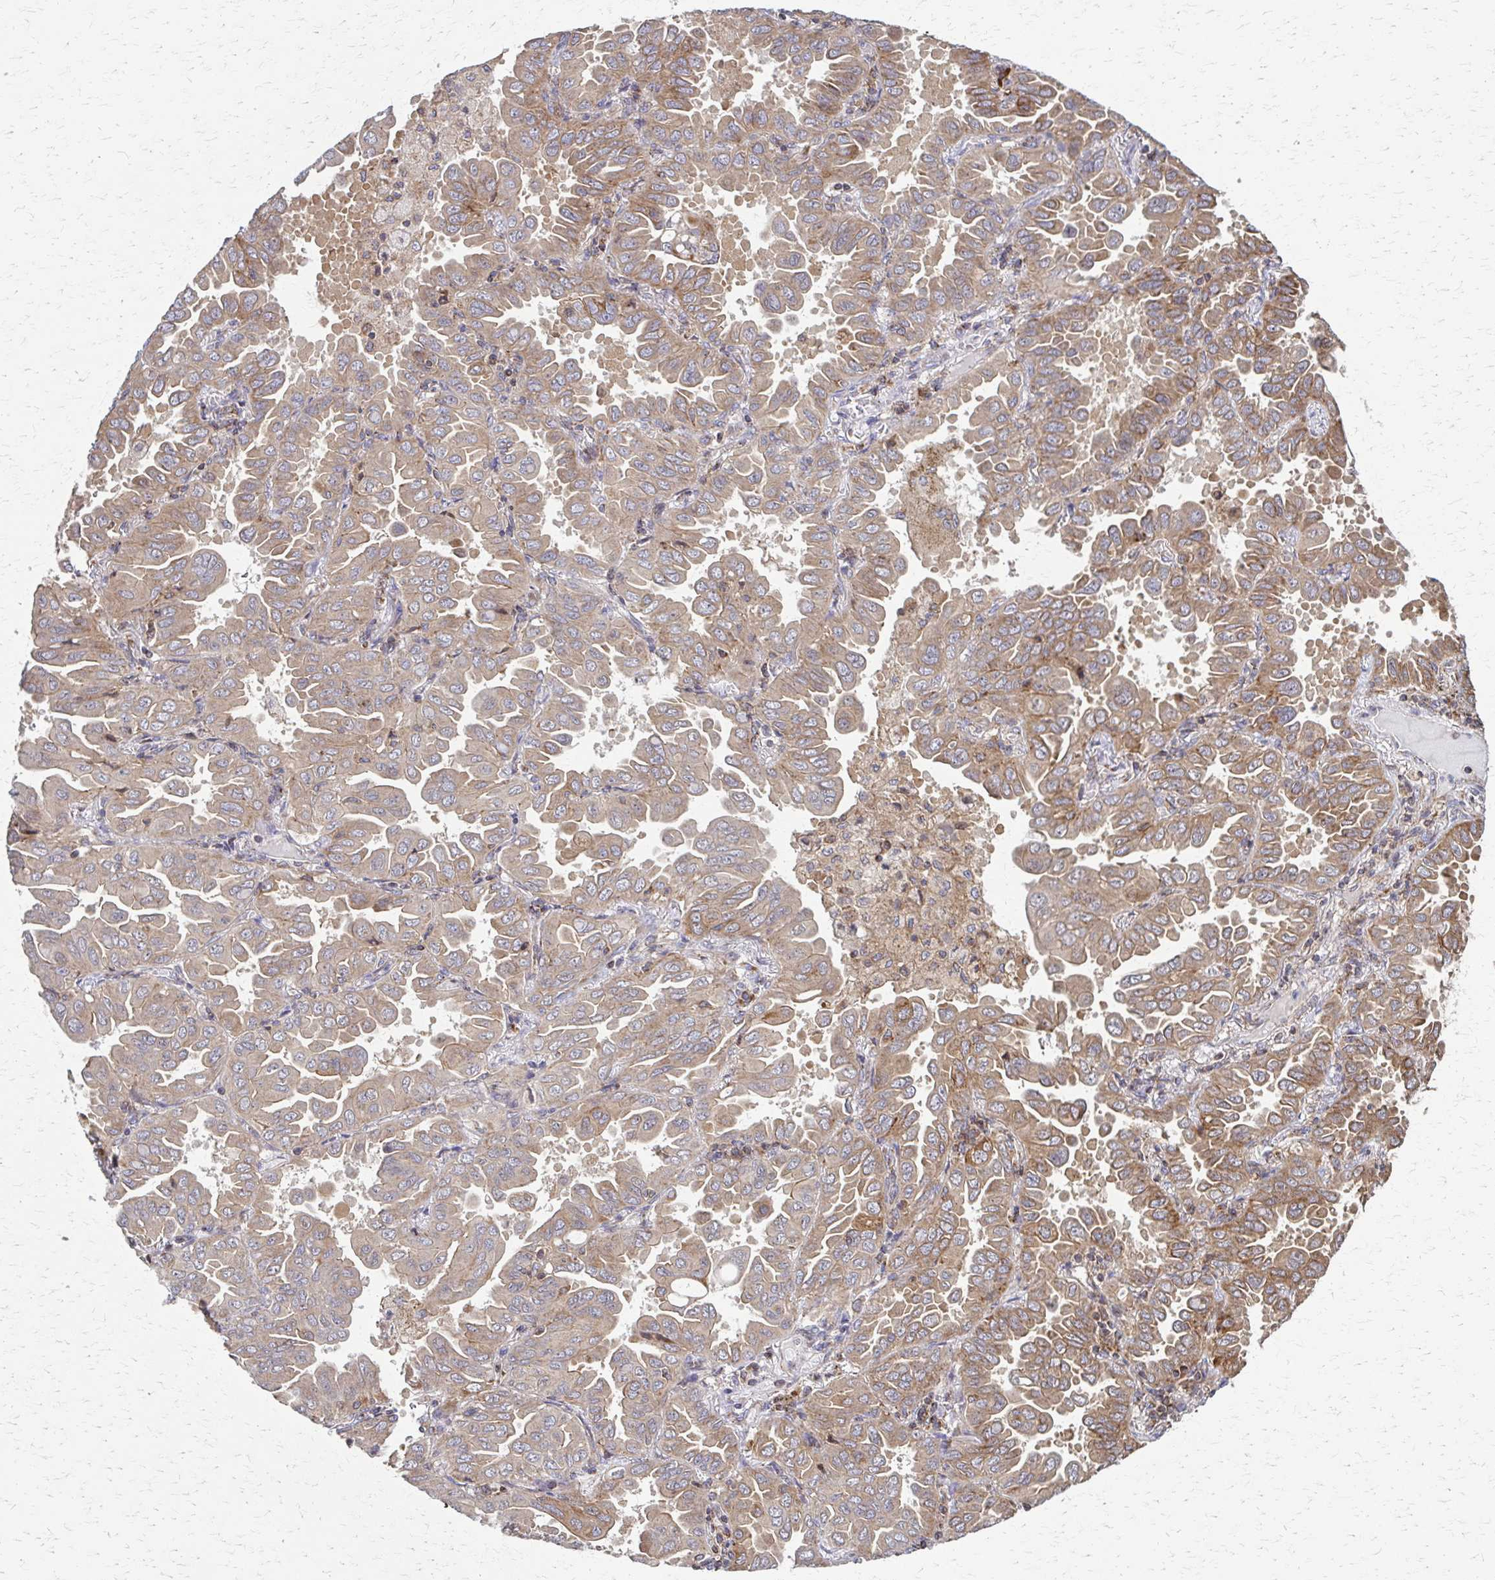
{"staining": {"intensity": "moderate", "quantity": ">75%", "location": "cytoplasmic/membranous"}, "tissue": "lung cancer", "cell_type": "Tumor cells", "image_type": "cancer", "snomed": [{"axis": "morphology", "description": "Adenocarcinoma, NOS"}, {"axis": "topography", "description": "Lung"}], "caption": "Immunohistochemistry (IHC) micrograph of neoplastic tissue: human lung adenocarcinoma stained using IHC shows medium levels of moderate protein expression localized specifically in the cytoplasmic/membranous of tumor cells, appearing as a cytoplasmic/membranous brown color.", "gene": "EEF2", "patient": {"sex": "male", "age": 64}}